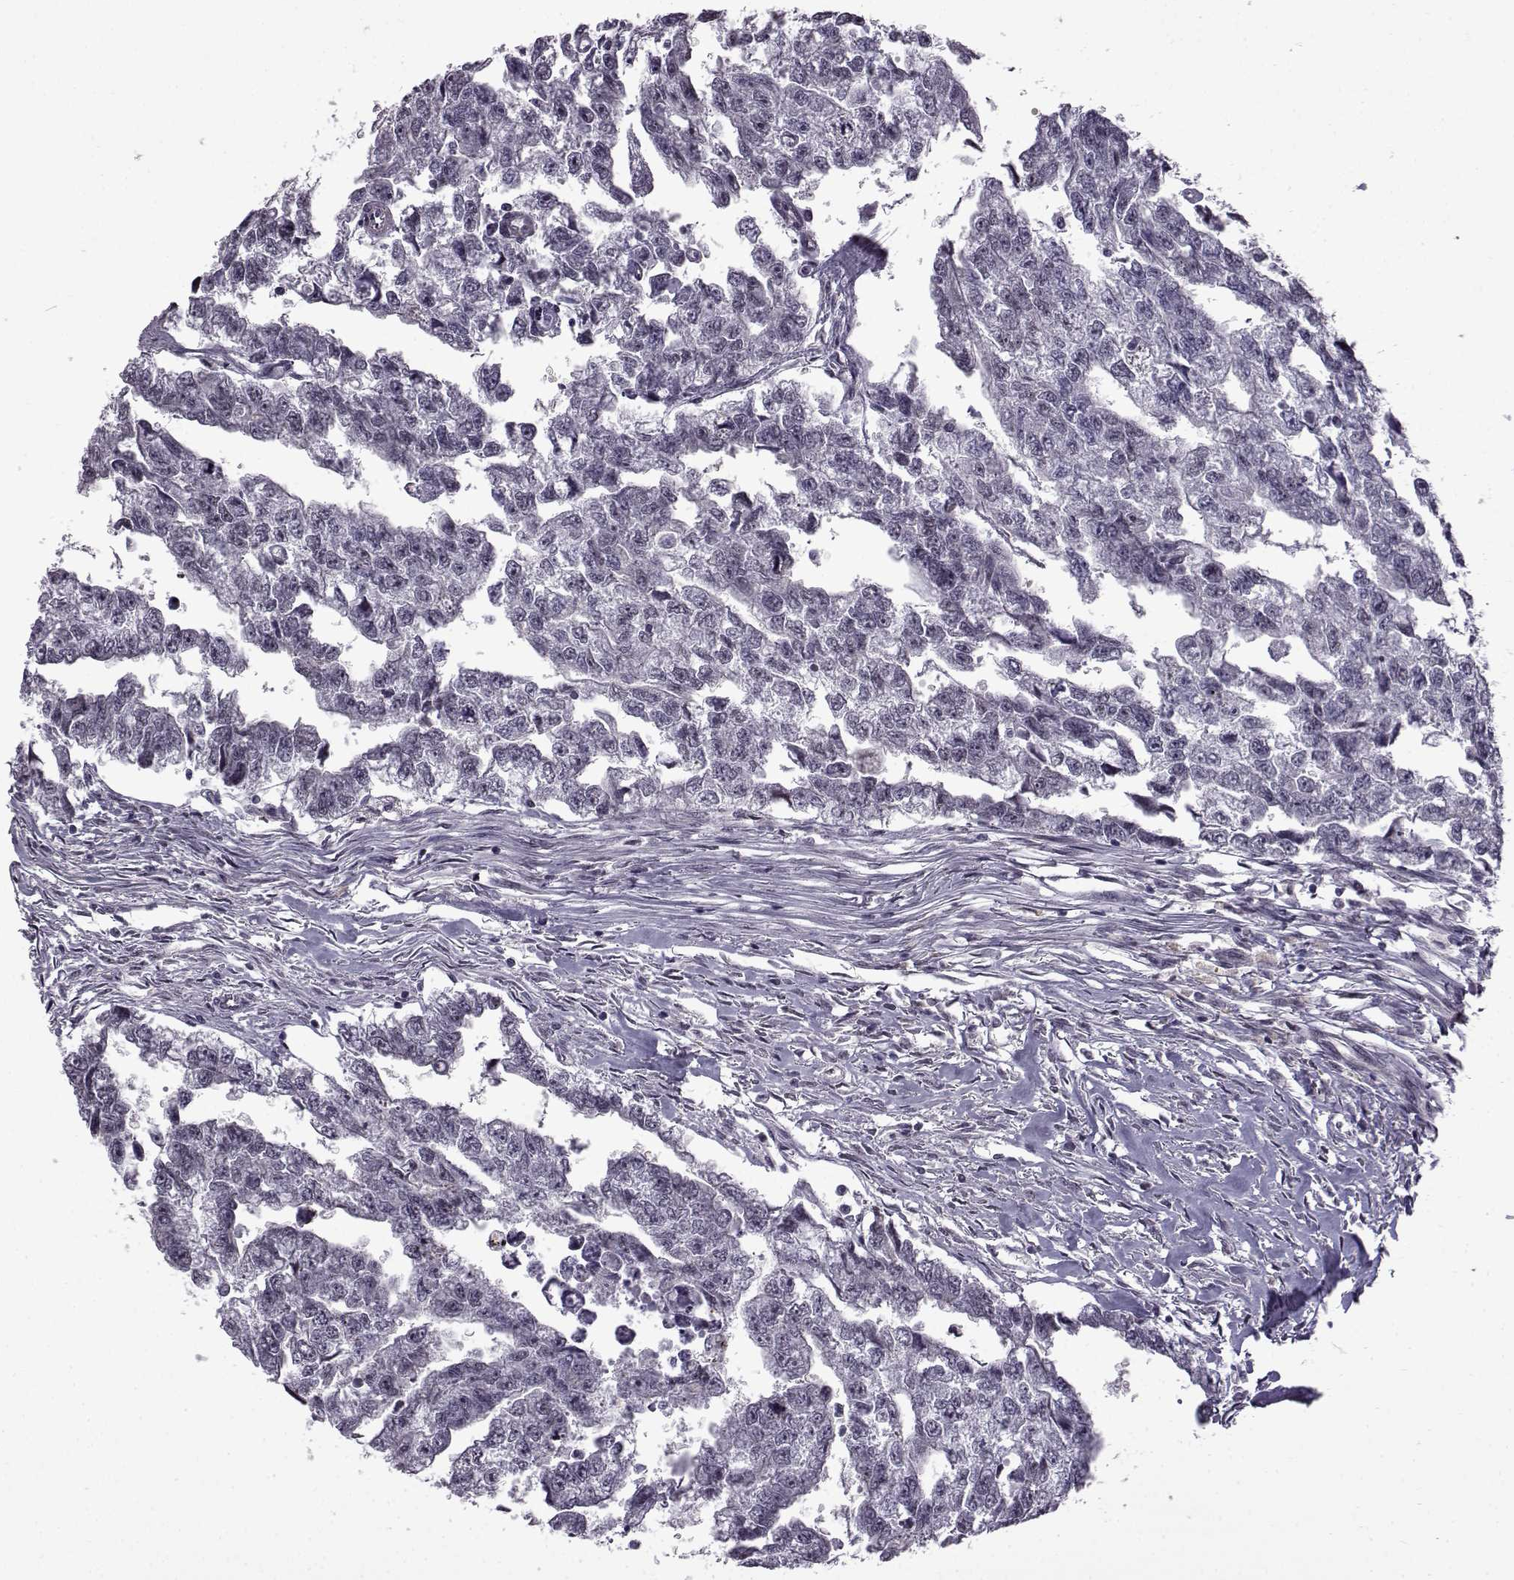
{"staining": {"intensity": "negative", "quantity": "none", "location": "none"}, "tissue": "testis cancer", "cell_type": "Tumor cells", "image_type": "cancer", "snomed": [{"axis": "morphology", "description": "Carcinoma, Embryonal, NOS"}, {"axis": "morphology", "description": "Teratoma, malignant, NOS"}, {"axis": "topography", "description": "Testis"}], "caption": "This is an immunohistochemistry (IHC) micrograph of human testis cancer (malignant teratoma). There is no positivity in tumor cells.", "gene": "SYNPO2", "patient": {"sex": "male", "age": 44}}